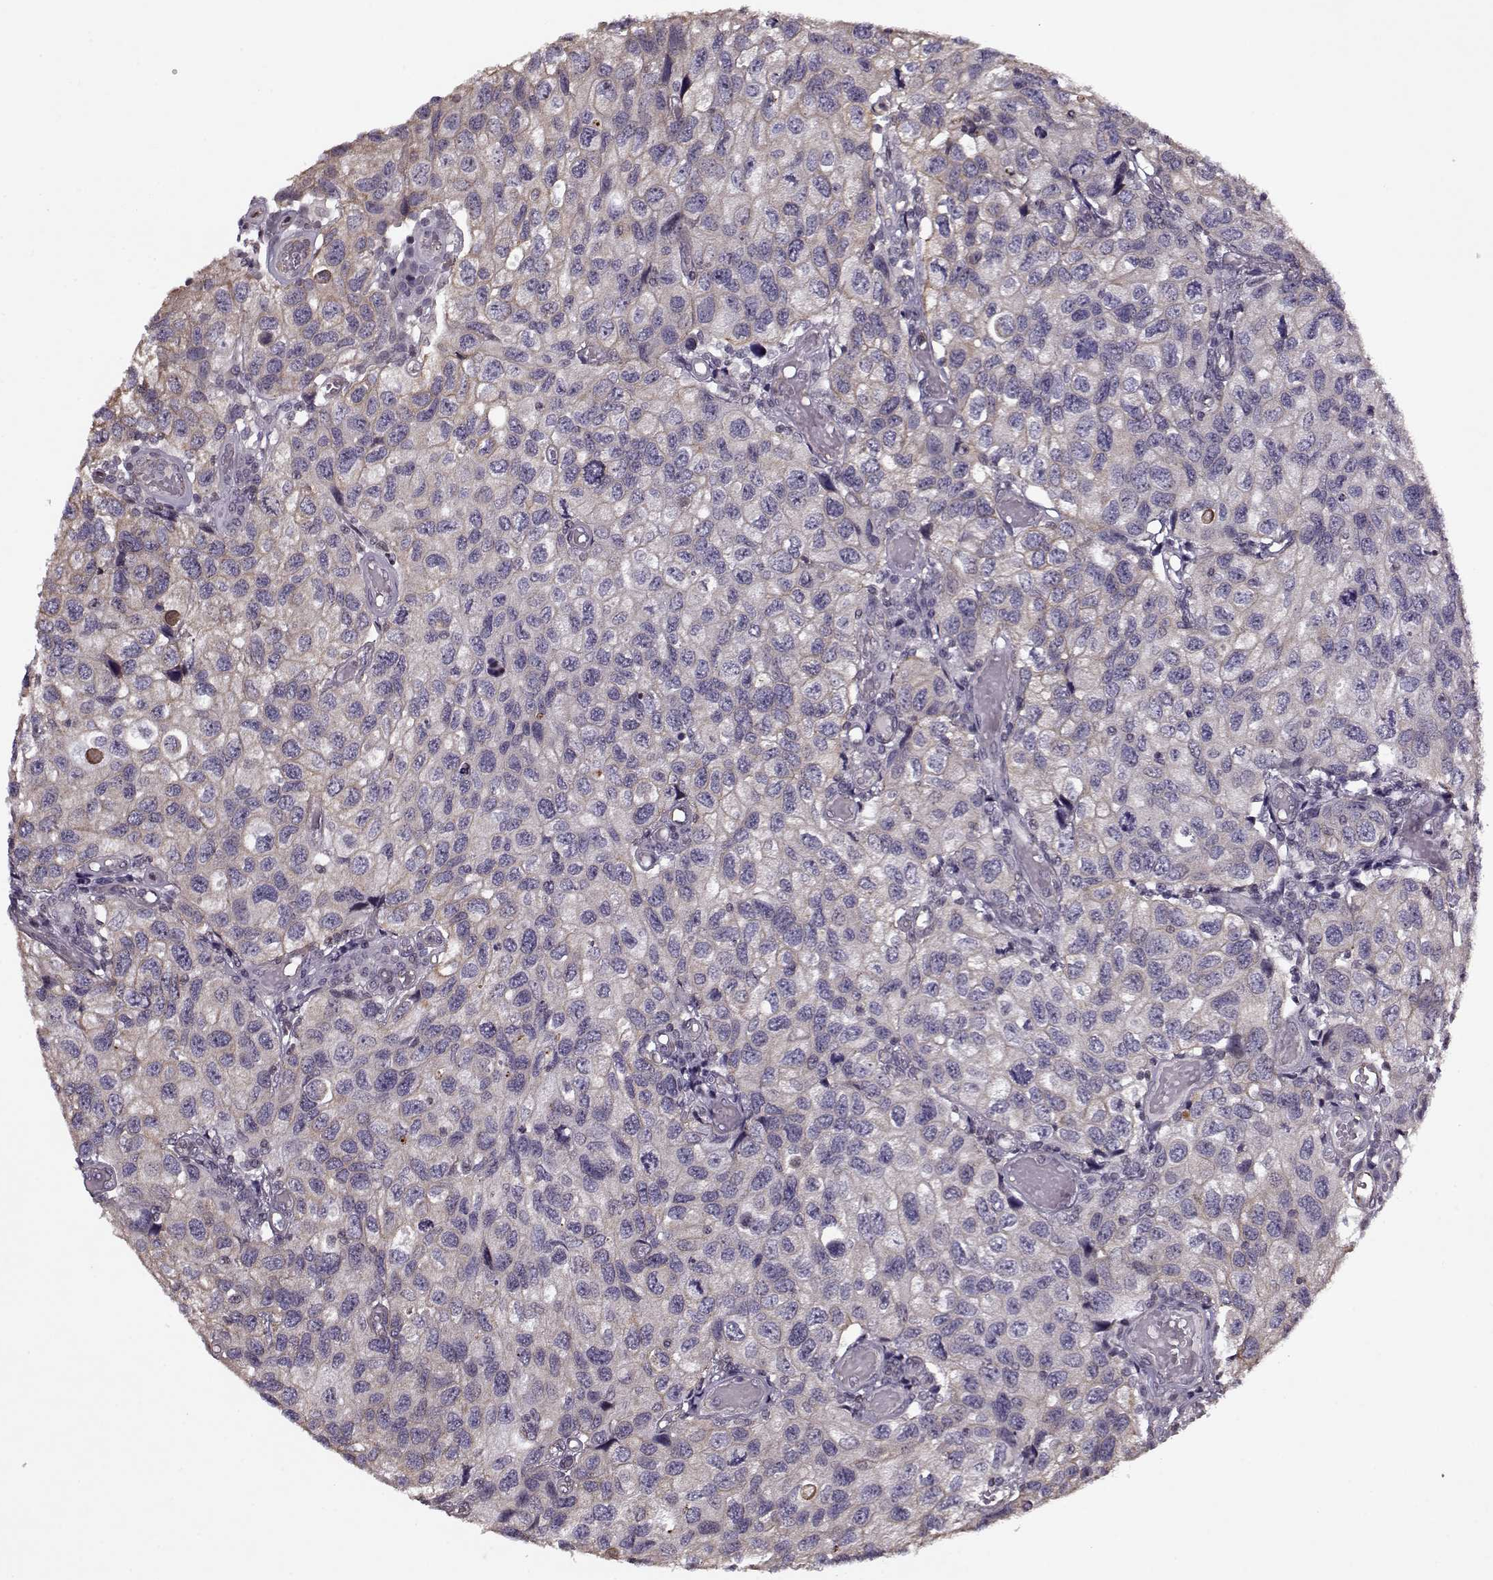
{"staining": {"intensity": "negative", "quantity": "none", "location": "none"}, "tissue": "urothelial cancer", "cell_type": "Tumor cells", "image_type": "cancer", "snomed": [{"axis": "morphology", "description": "Urothelial carcinoma, High grade"}, {"axis": "topography", "description": "Urinary bladder"}], "caption": "An immunohistochemistry (IHC) micrograph of urothelial cancer is shown. There is no staining in tumor cells of urothelial cancer.", "gene": "KRT9", "patient": {"sex": "male", "age": 79}}